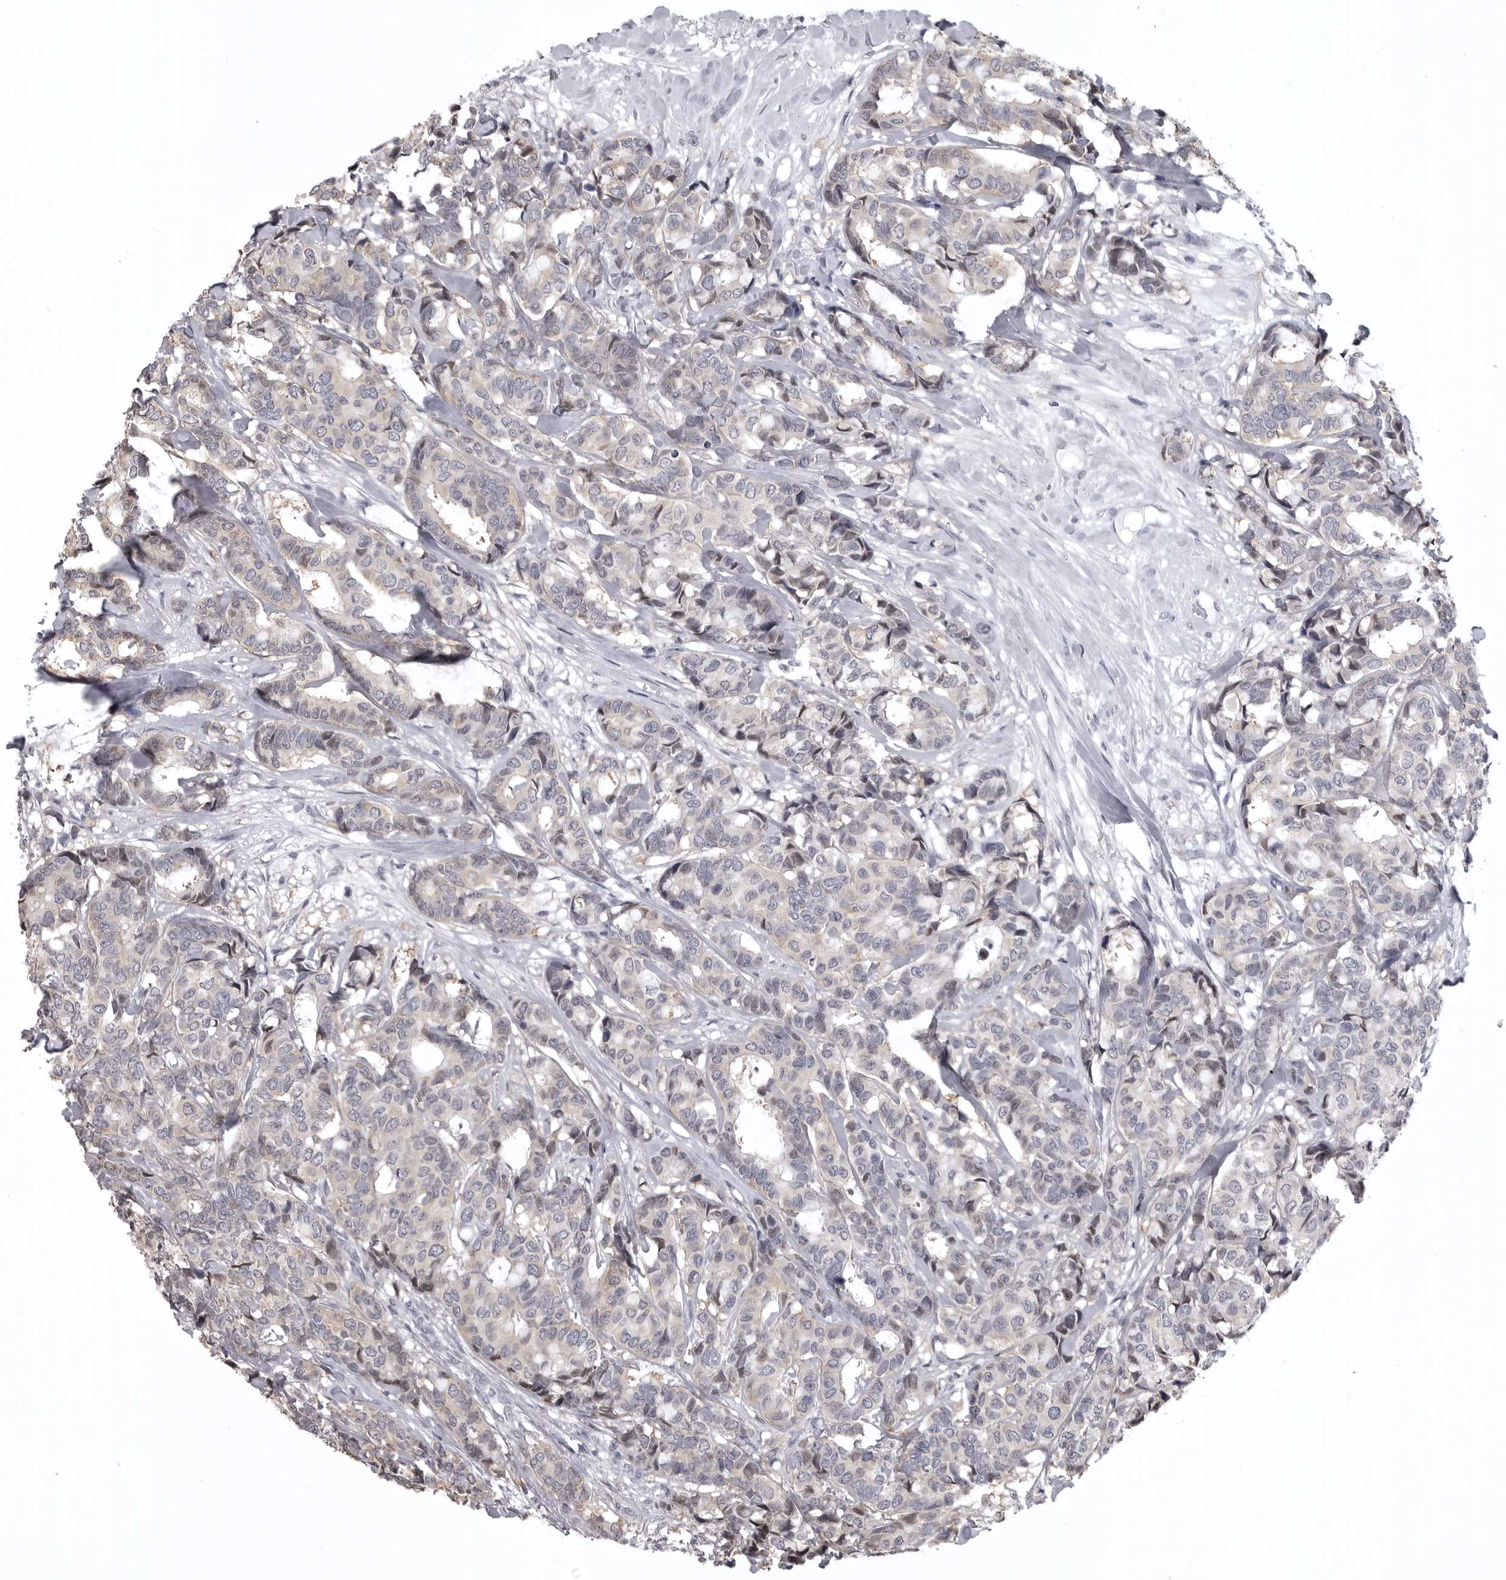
{"staining": {"intensity": "negative", "quantity": "none", "location": "none"}, "tissue": "breast cancer", "cell_type": "Tumor cells", "image_type": "cancer", "snomed": [{"axis": "morphology", "description": "Duct carcinoma"}, {"axis": "topography", "description": "Breast"}], "caption": "The histopathology image demonstrates no staining of tumor cells in breast cancer (invasive ductal carcinoma).", "gene": "SNX16", "patient": {"sex": "female", "age": 87}}